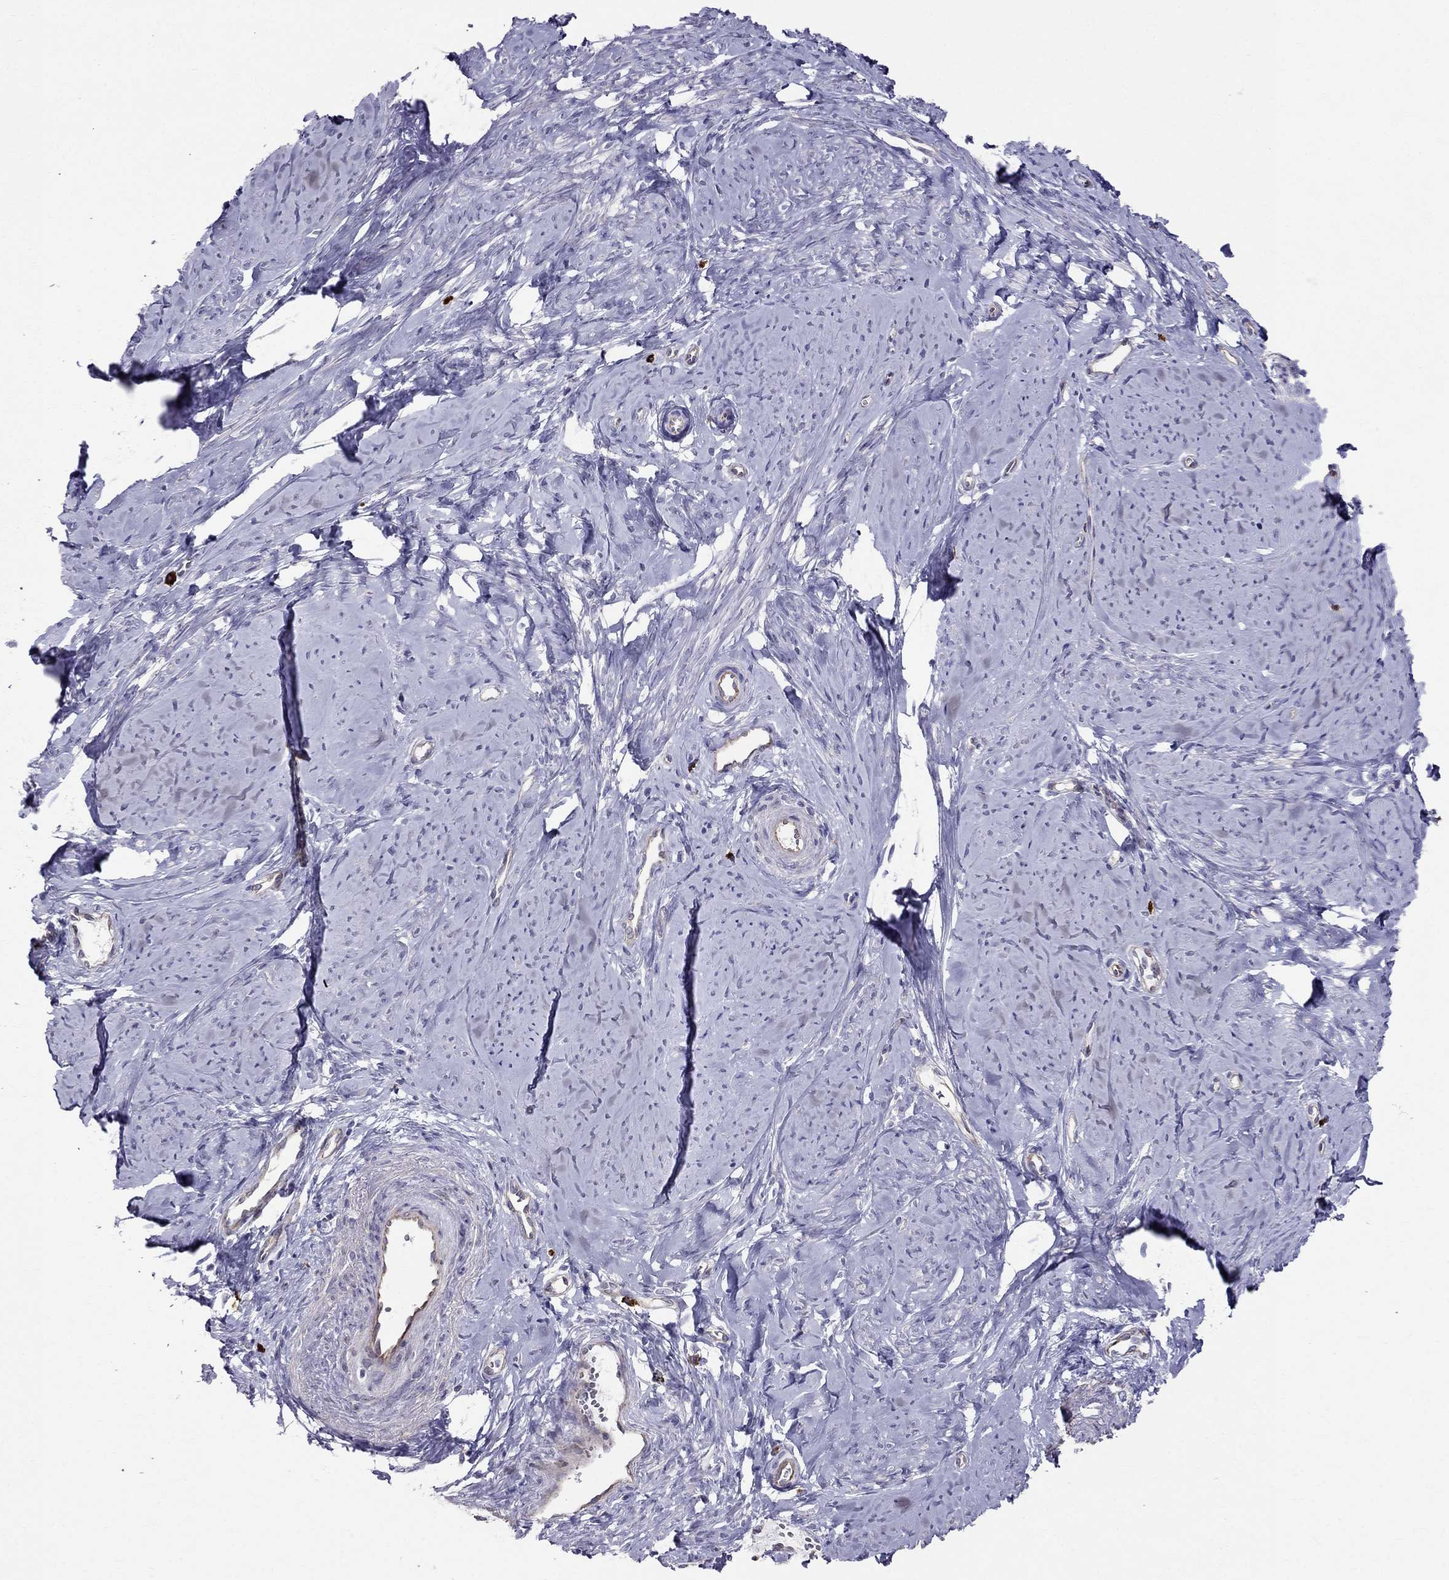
{"staining": {"intensity": "negative", "quantity": "none", "location": "none"}, "tissue": "smooth muscle", "cell_type": "Smooth muscle cells", "image_type": "normal", "snomed": [{"axis": "morphology", "description": "Normal tissue, NOS"}, {"axis": "topography", "description": "Smooth muscle"}], "caption": "Smooth muscle cells show no significant expression in benign smooth muscle. The staining is performed using DAB brown chromogen with nuclei counter-stained in using hematoxylin.", "gene": "ENOX1", "patient": {"sex": "female", "age": 48}}